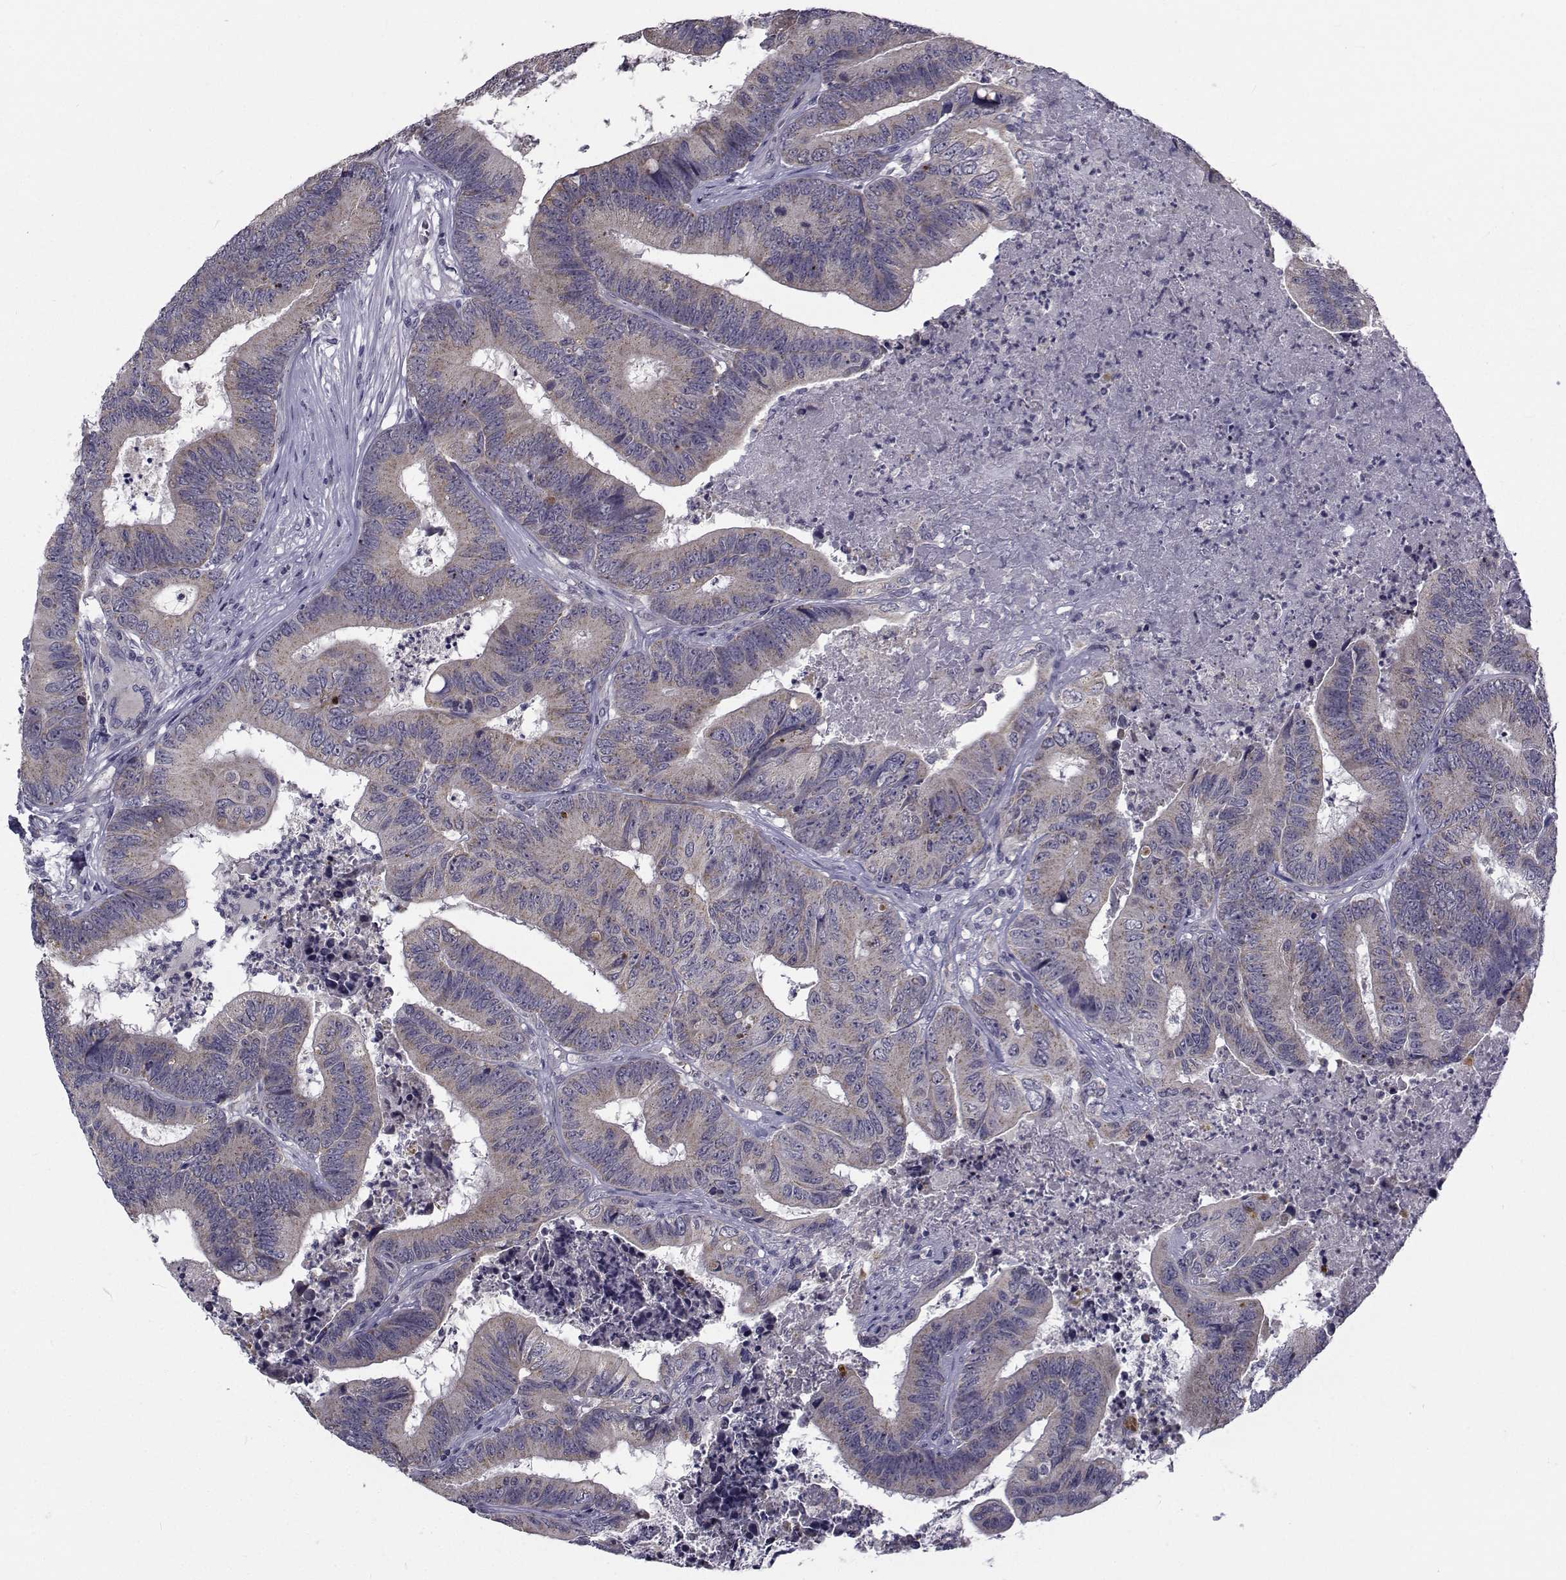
{"staining": {"intensity": "weak", "quantity": "25%-75%", "location": "cytoplasmic/membranous"}, "tissue": "colorectal cancer", "cell_type": "Tumor cells", "image_type": "cancer", "snomed": [{"axis": "morphology", "description": "Adenocarcinoma, NOS"}, {"axis": "topography", "description": "Colon"}], "caption": "Colorectal adenocarcinoma tissue shows weak cytoplasmic/membranous expression in approximately 25%-75% of tumor cells", "gene": "ANGPT1", "patient": {"sex": "male", "age": 84}}